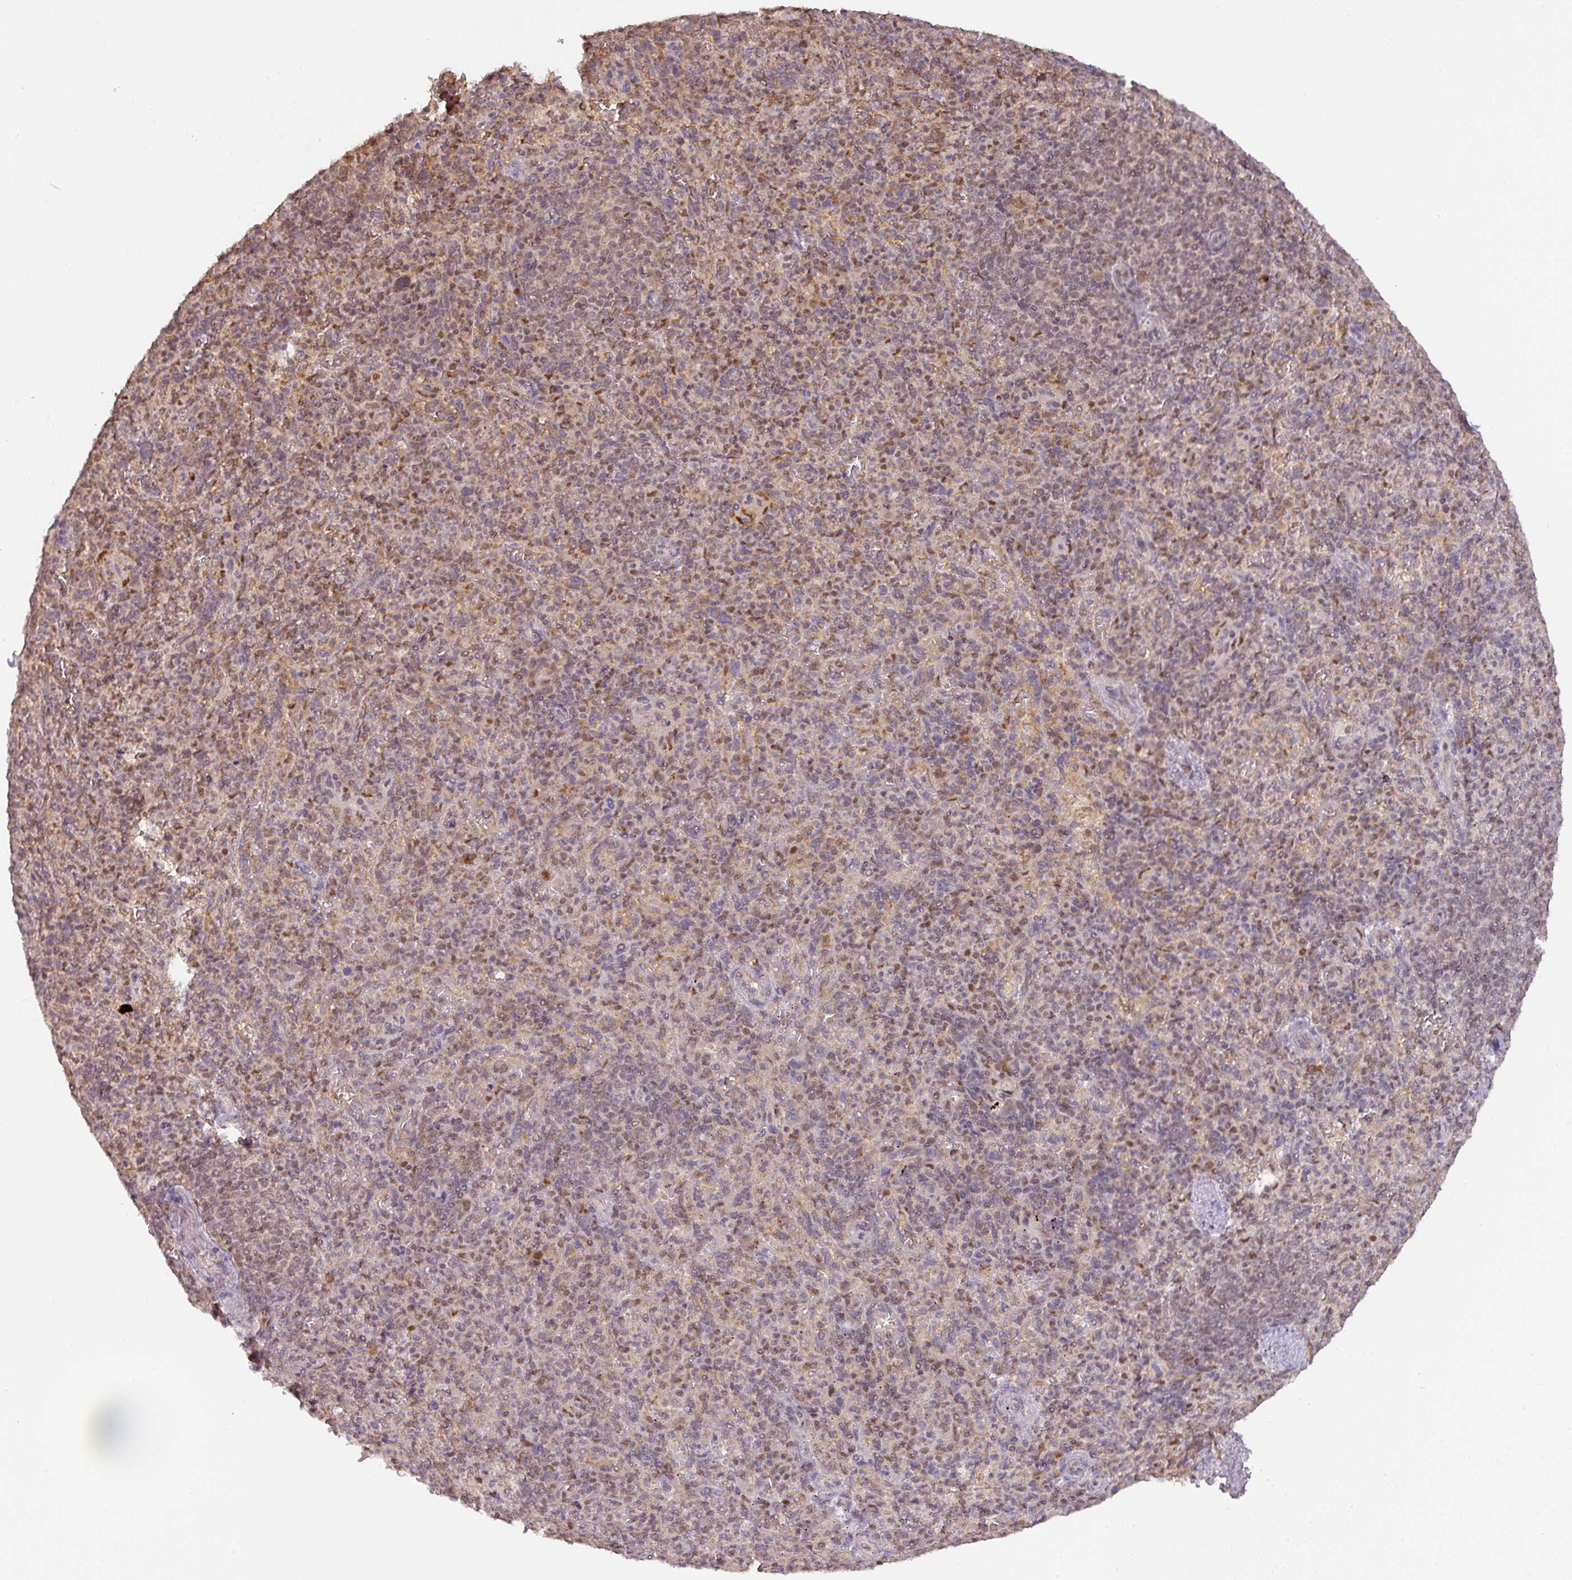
{"staining": {"intensity": "moderate", "quantity": "25%-75%", "location": "nuclear"}, "tissue": "spleen", "cell_type": "Cells in red pulp", "image_type": "normal", "snomed": [{"axis": "morphology", "description": "Normal tissue, NOS"}, {"axis": "topography", "description": "Spleen"}], "caption": "A brown stain shows moderate nuclear positivity of a protein in cells in red pulp of unremarkable human spleen.", "gene": "RANBP9", "patient": {"sex": "female", "age": 74}}